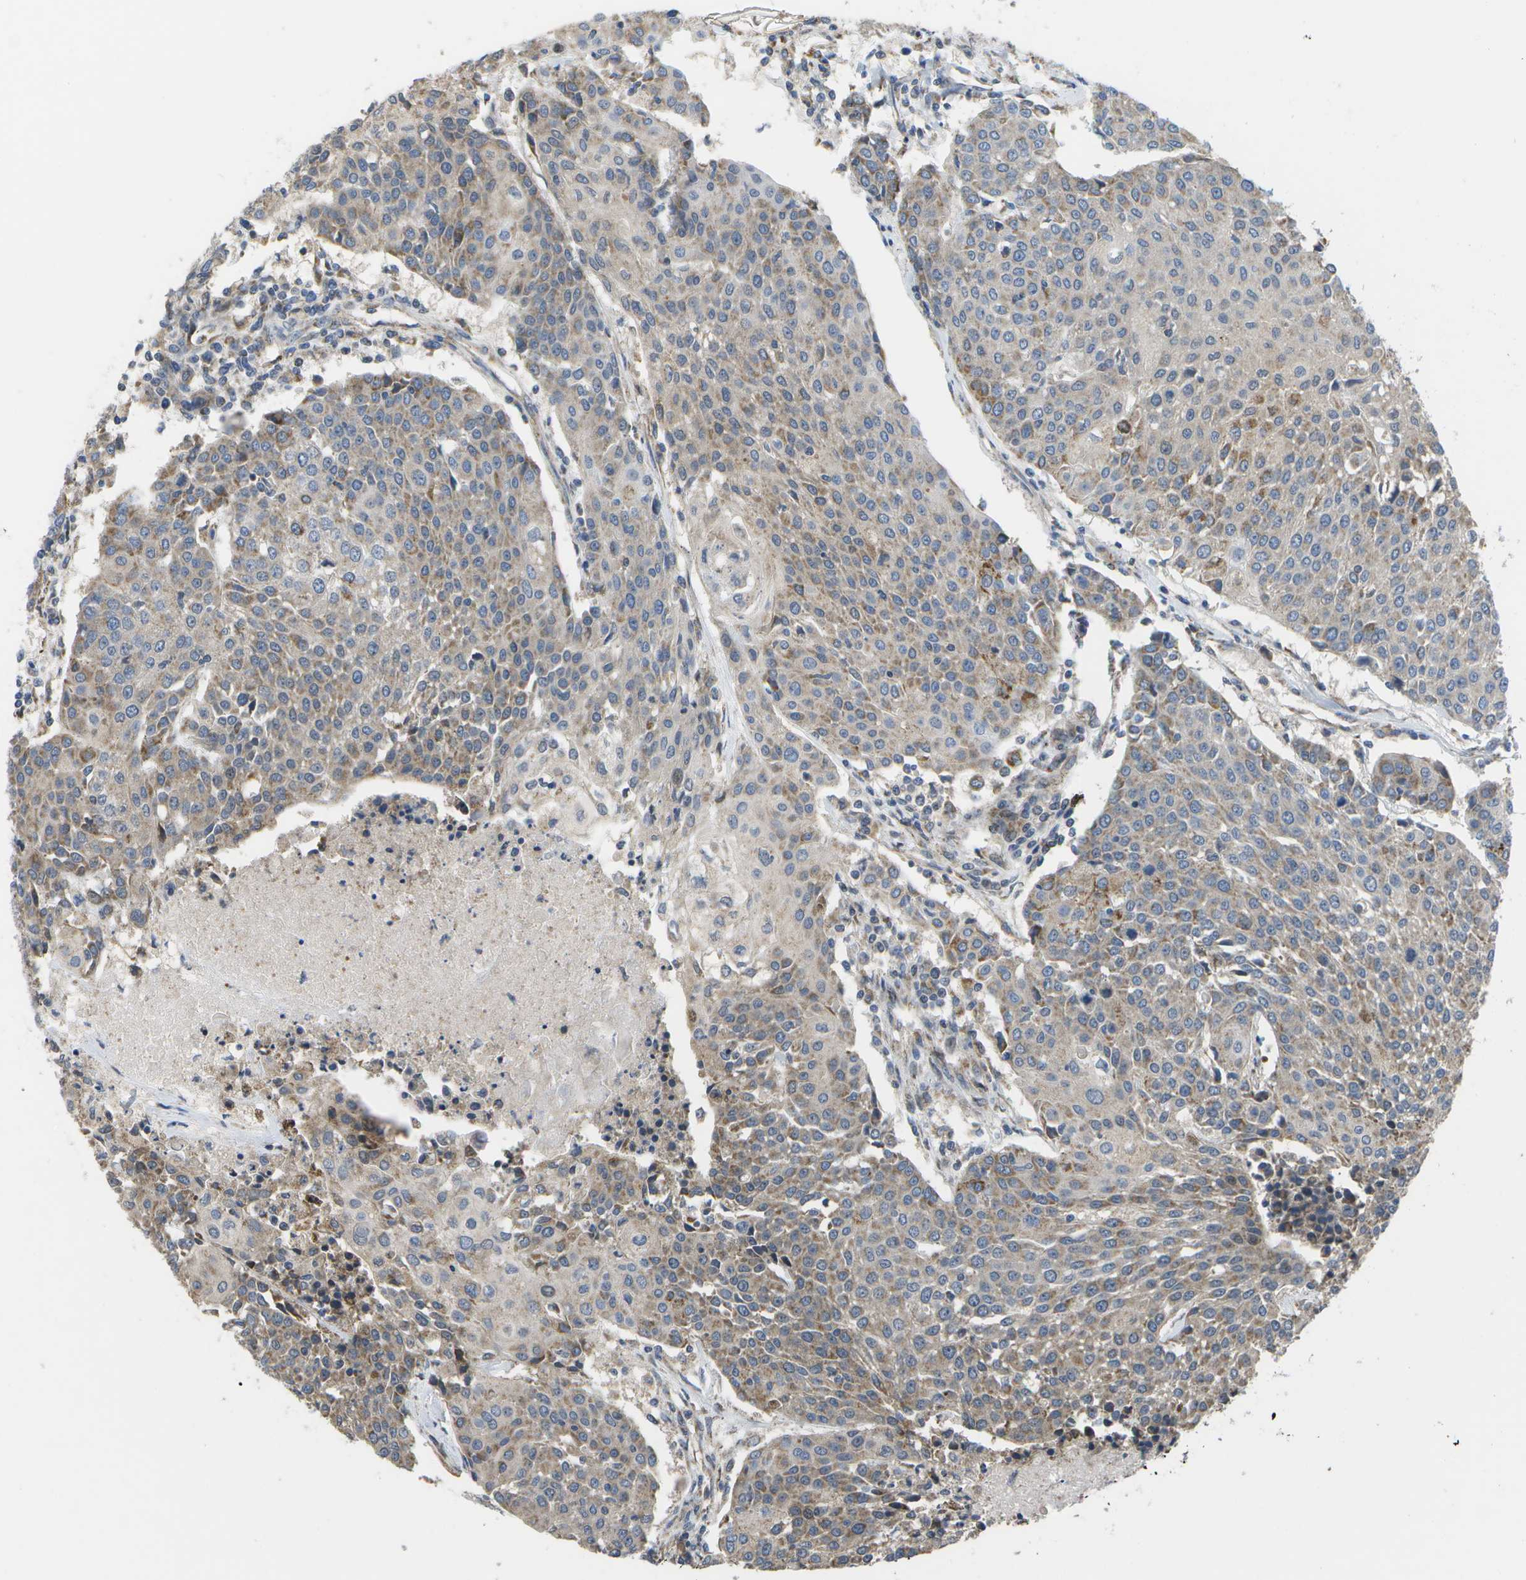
{"staining": {"intensity": "weak", "quantity": "25%-75%", "location": "cytoplasmic/membranous"}, "tissue": "urothelial cancer", "cell_type": "Tumor cells", "image_type": "cancer", "snomed": [{"axis": "morphology", "description": "Urothelial carcinoma, High grade"}, {"axis": "topography", "description": "Urinary bladder"}], "caption": "An immunohistochemistry (IHC) micrograph of tumor tissue is shown. Protein staining in brown highlights weak cytoplasmic/membranous positivity in urothelial cancer within tumor cells.", "gene": "HADHA", "patient": {"sex": "female", "age": 85}}